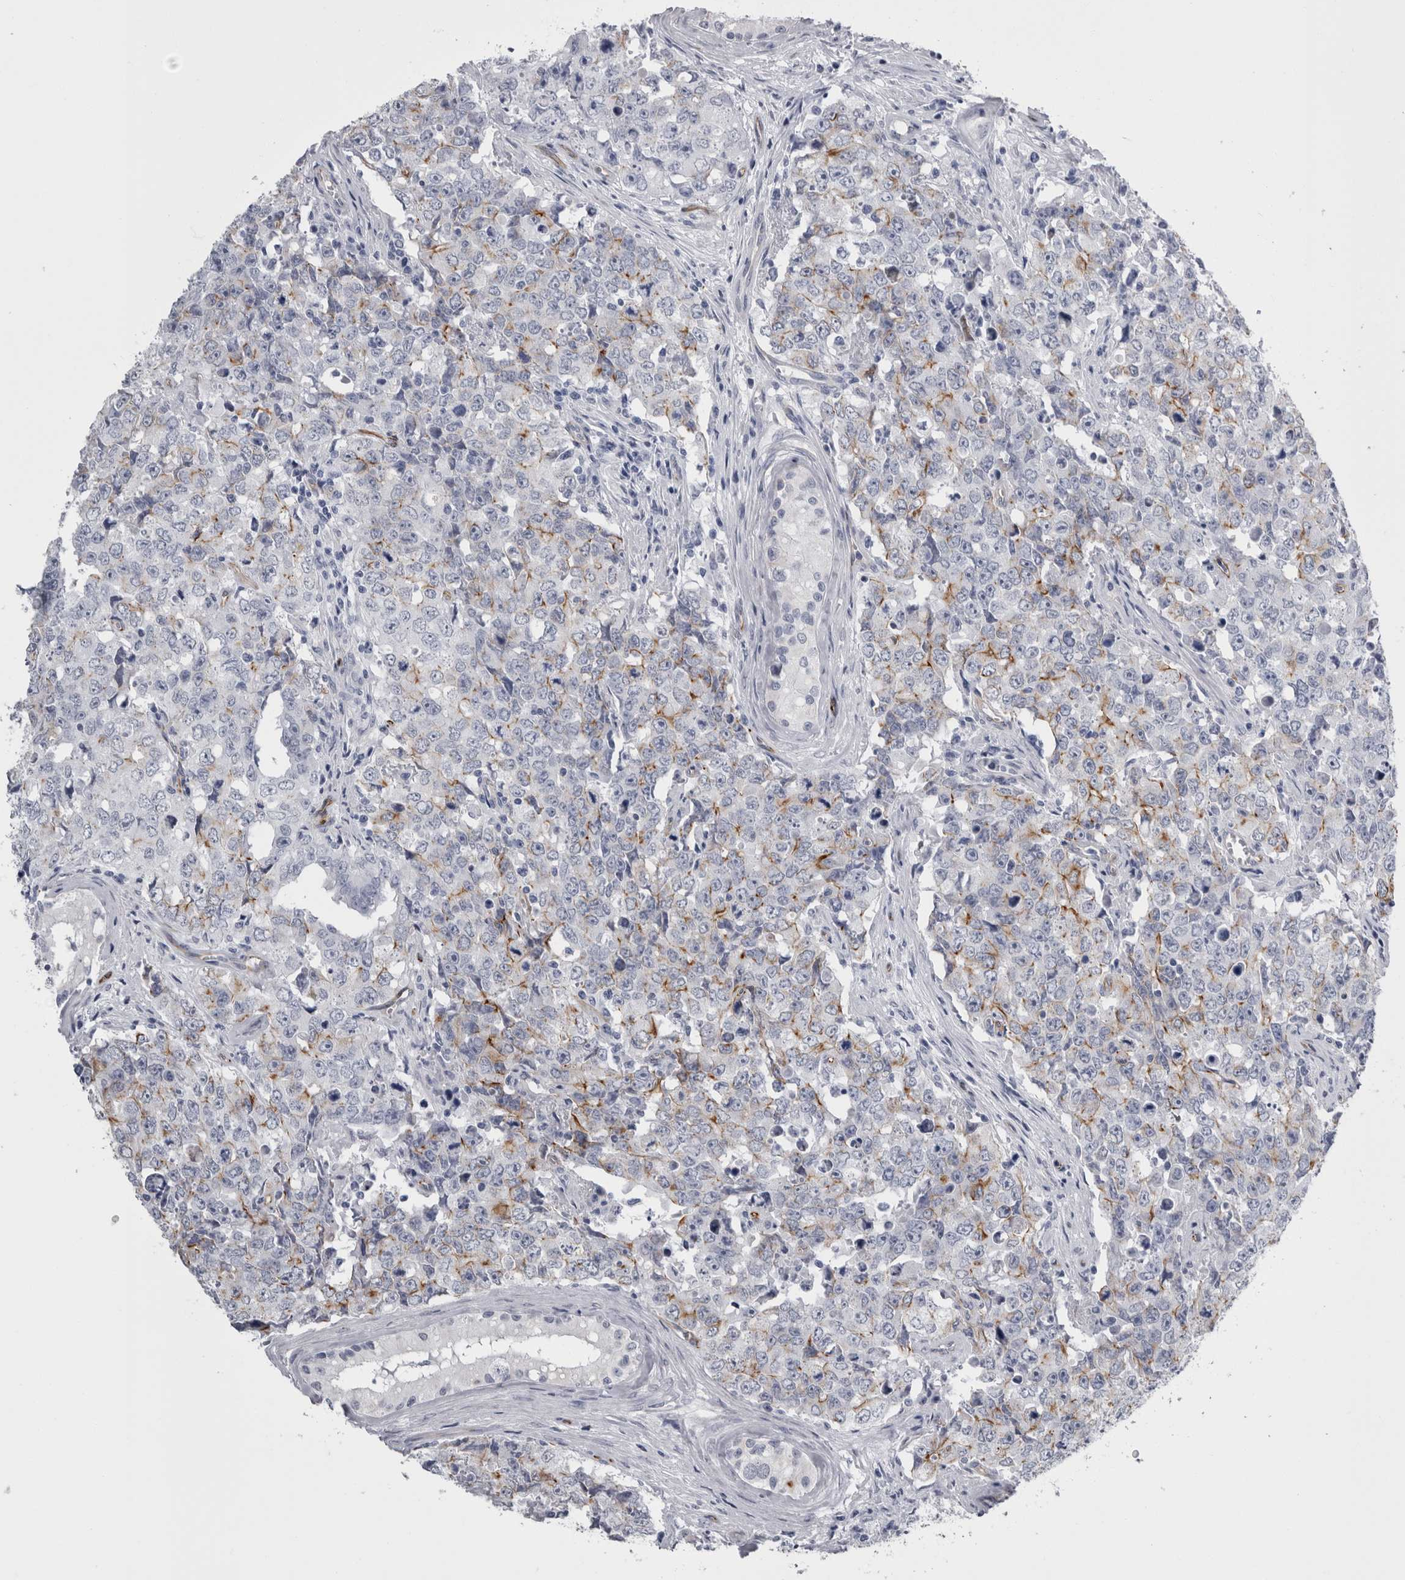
{"staining": {"intensity": "weak", "quantity": "<25%", "location": "cytoplasmic/membranous"}, "tissue": "testis cancer", "cell_type": "Tumor cells", "image_type": "cancer", "snomed": [{"axis": "morphology", "description": "Carcinoma, Embryonal, NOS"}, {"axis": "topography", "description": "Testis"}], "caption": "Immunohistochemistry photomicrograph of human testis embryonal carcinoma stained for a protein (brown), which displays no staining in tumor cells. (DAB IHC, high magnification).", "gene": "VWDE", "patient": {"sex": "male", "age": 28}}